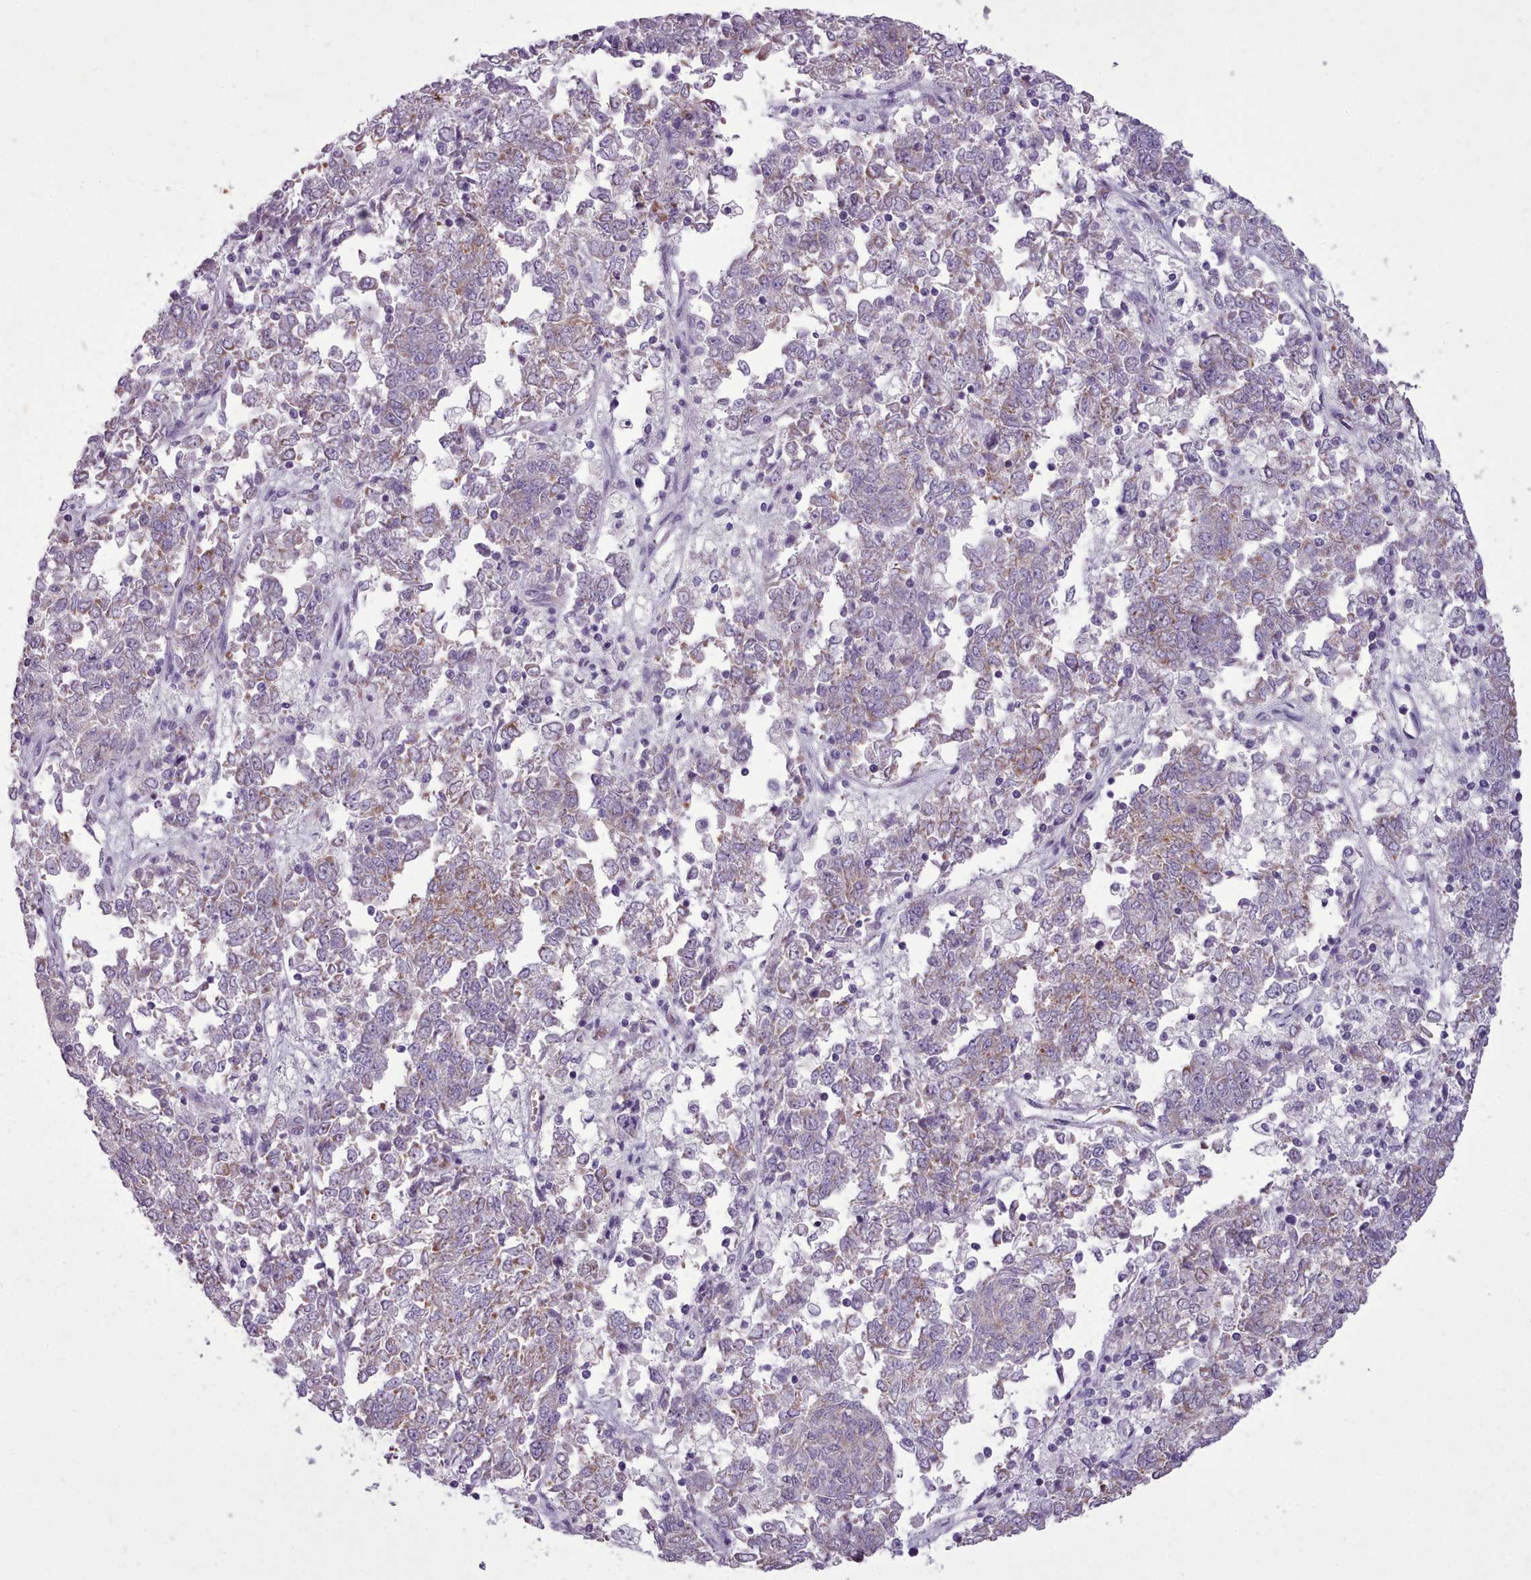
{"staining": {"intensity": "weak", "quantity": "25%-75%", "location": "cytoplasmic/membranous"}, "tissue": "endometrial cancer", "cell_type": "Tumor cells", "image_type": "cancer", "snomed": [{"axis": "morphology", "description": "Adenocarcinoma, NOS"}, {"axis": "topography", "description": "Endometrium"}], "caption": "High-magnification brightfield microscopy of endometrial cancer stained with DAB (3,3'-diaminobenzidine) (brown) and counterstained with hematoxylin (blue). tumor cells exhibit weak cytoplasmic/membranous staining is seen in approximately25%-75% of cells. (DAB IHC with brightfield microscopy, high magnification).", "gene": "AK4", "patient": {"sex": "female", "age": 80}}